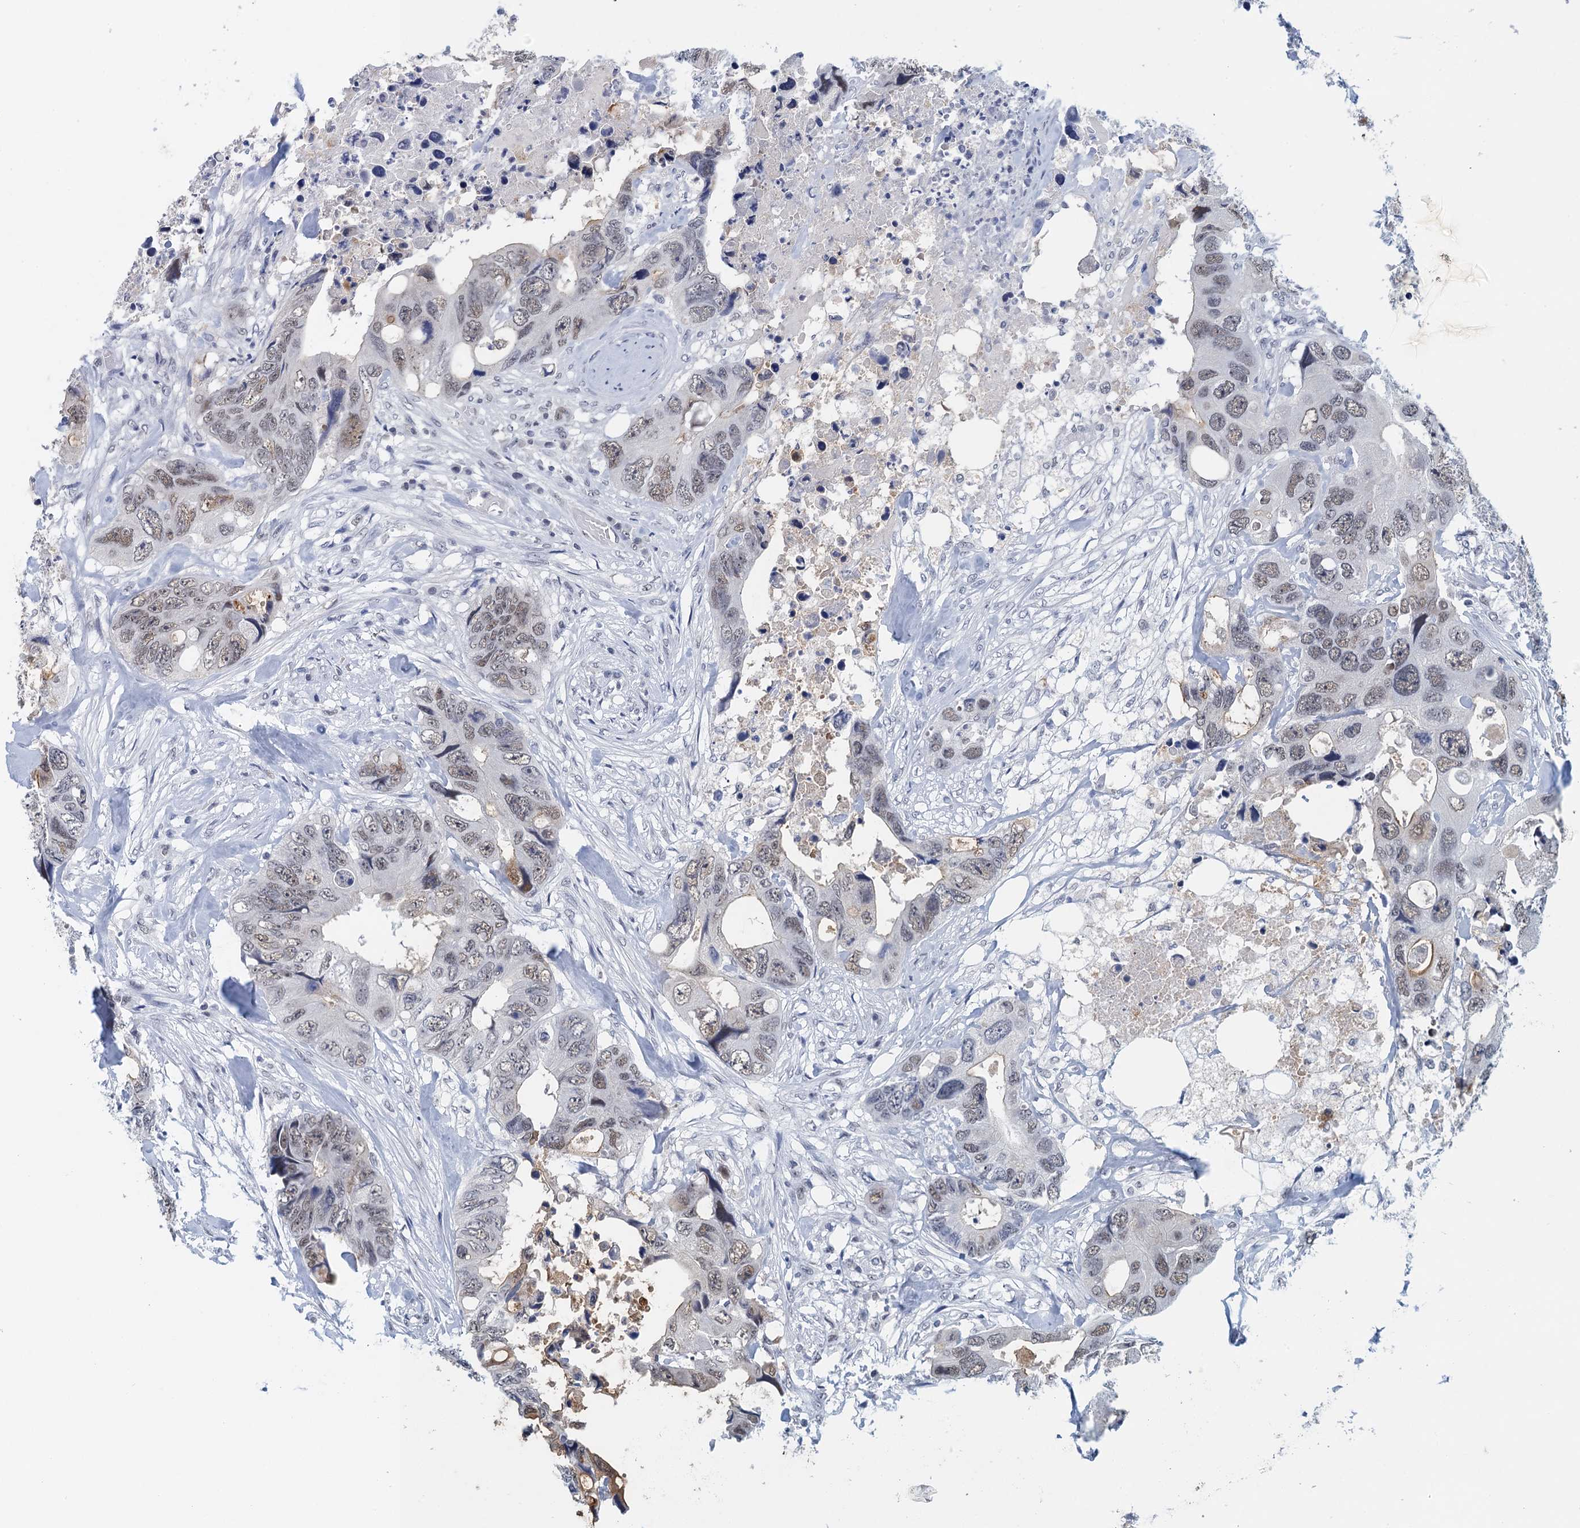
{"staining": {"intensity": "weak", "quantity": "25%-75%", "location": "nuclear"}, "tissue": "colorectal cancer", "cell_type": "Tumor cells", "image_type": "cancer", "snomed": [{"axis": "morphology", "description": "Adenocarcinoma, NOS"}, {"axis": "topography", "description": "Rectum"}], "caption": "This is a photomicrograph of IHC staining of adenocarcinoma (colorectal), which shows weak staining in the nuclear of tumor cells.", "gene": "EPS8L1", "patient": {"sex": "male", "age": 57}}